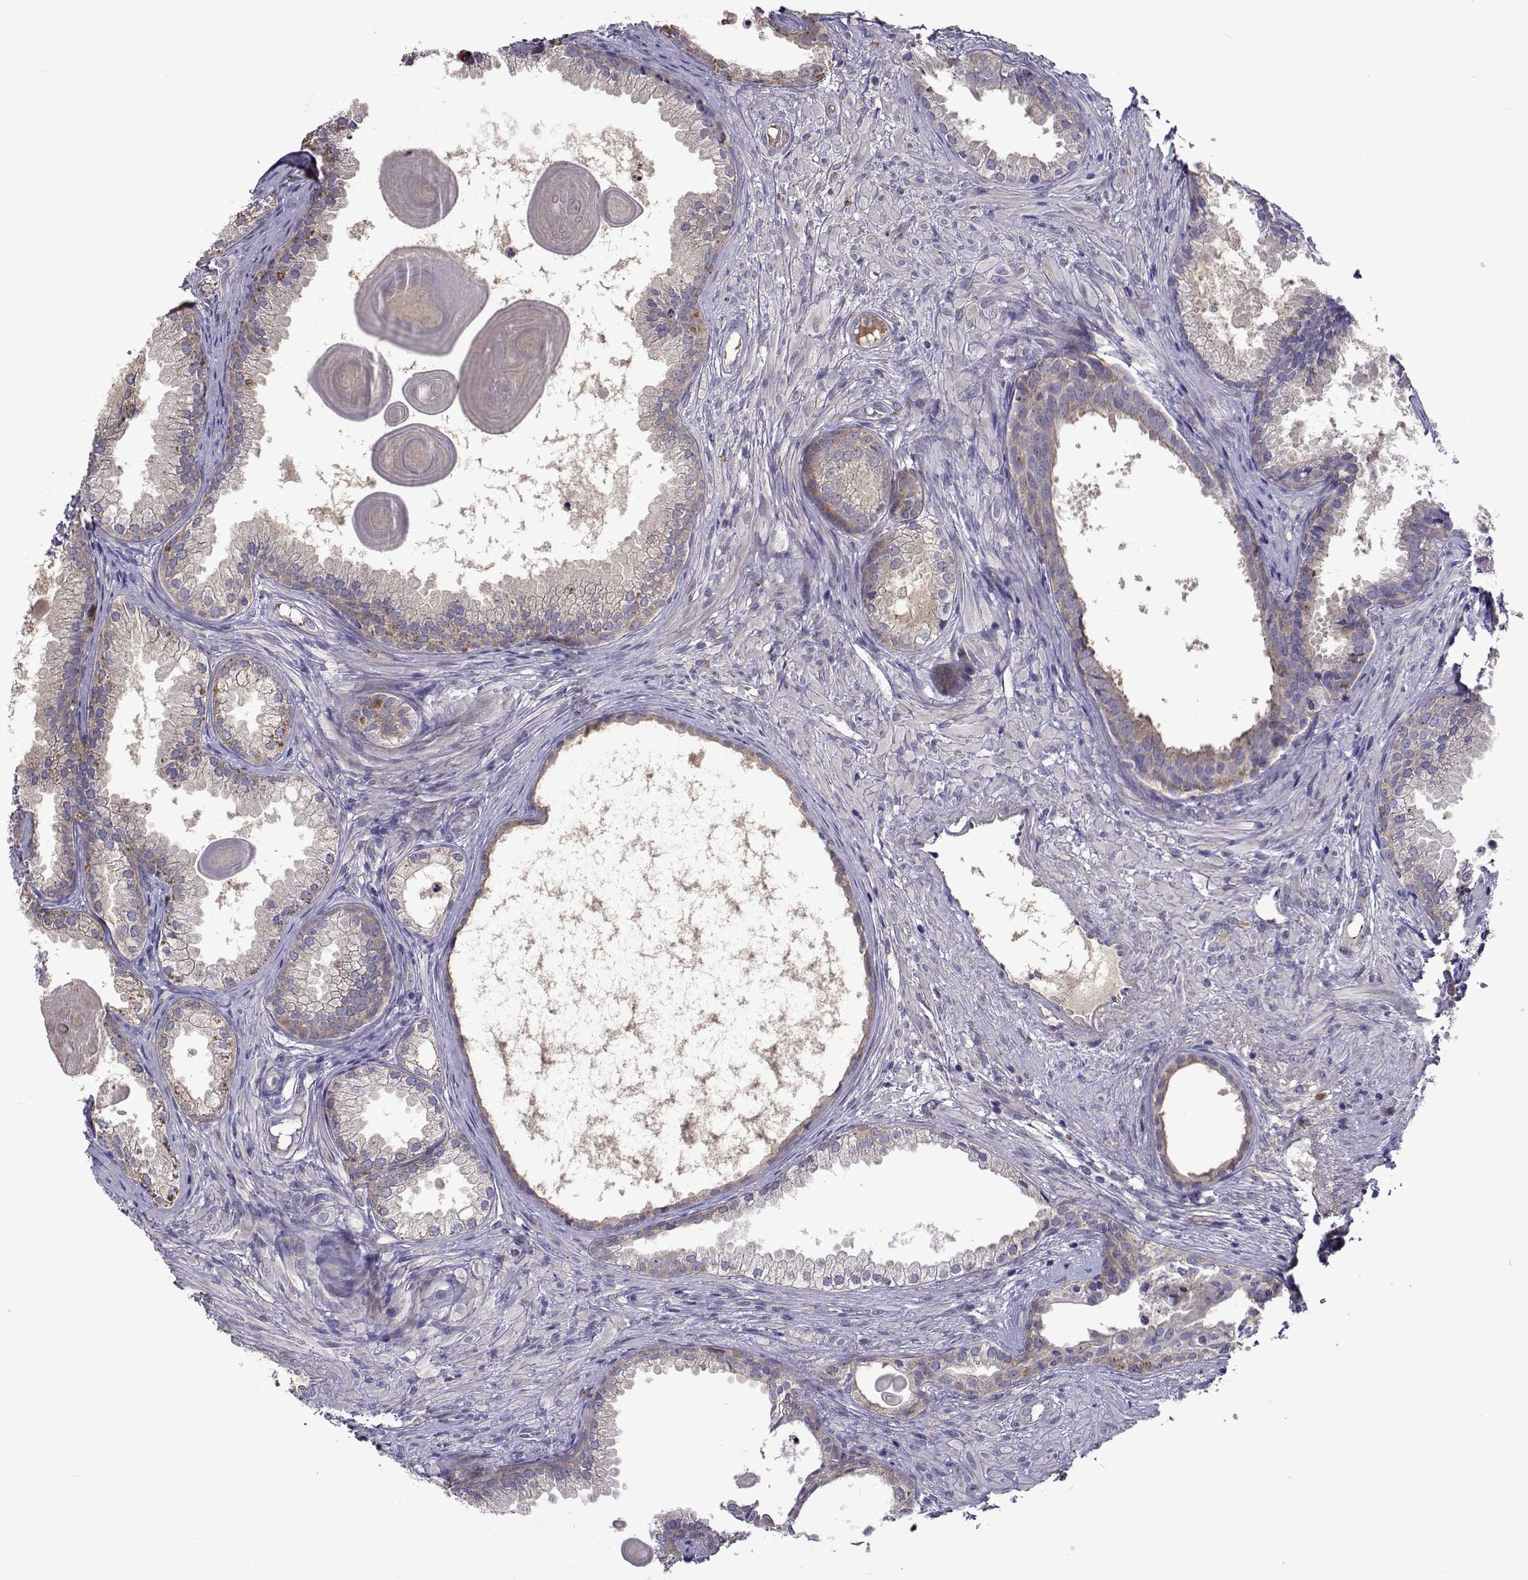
{"staining": {"intensity": "negative", "quantity": "none", "location": "none"}, "tissue": "prostate cancer", "cell_type": "Tumor cells", "image_type": "cancer", "snomed": [{"axis": "morphology", "description": "Adenocarcinoma, High grade"}, {"axis": "topography", "description": "Prostate"}], "caption": "The image shows no staining of tumor cells in prostate cancer.", "gene": "TARBP2", "patient": {"sex": "male", "age": 83}}